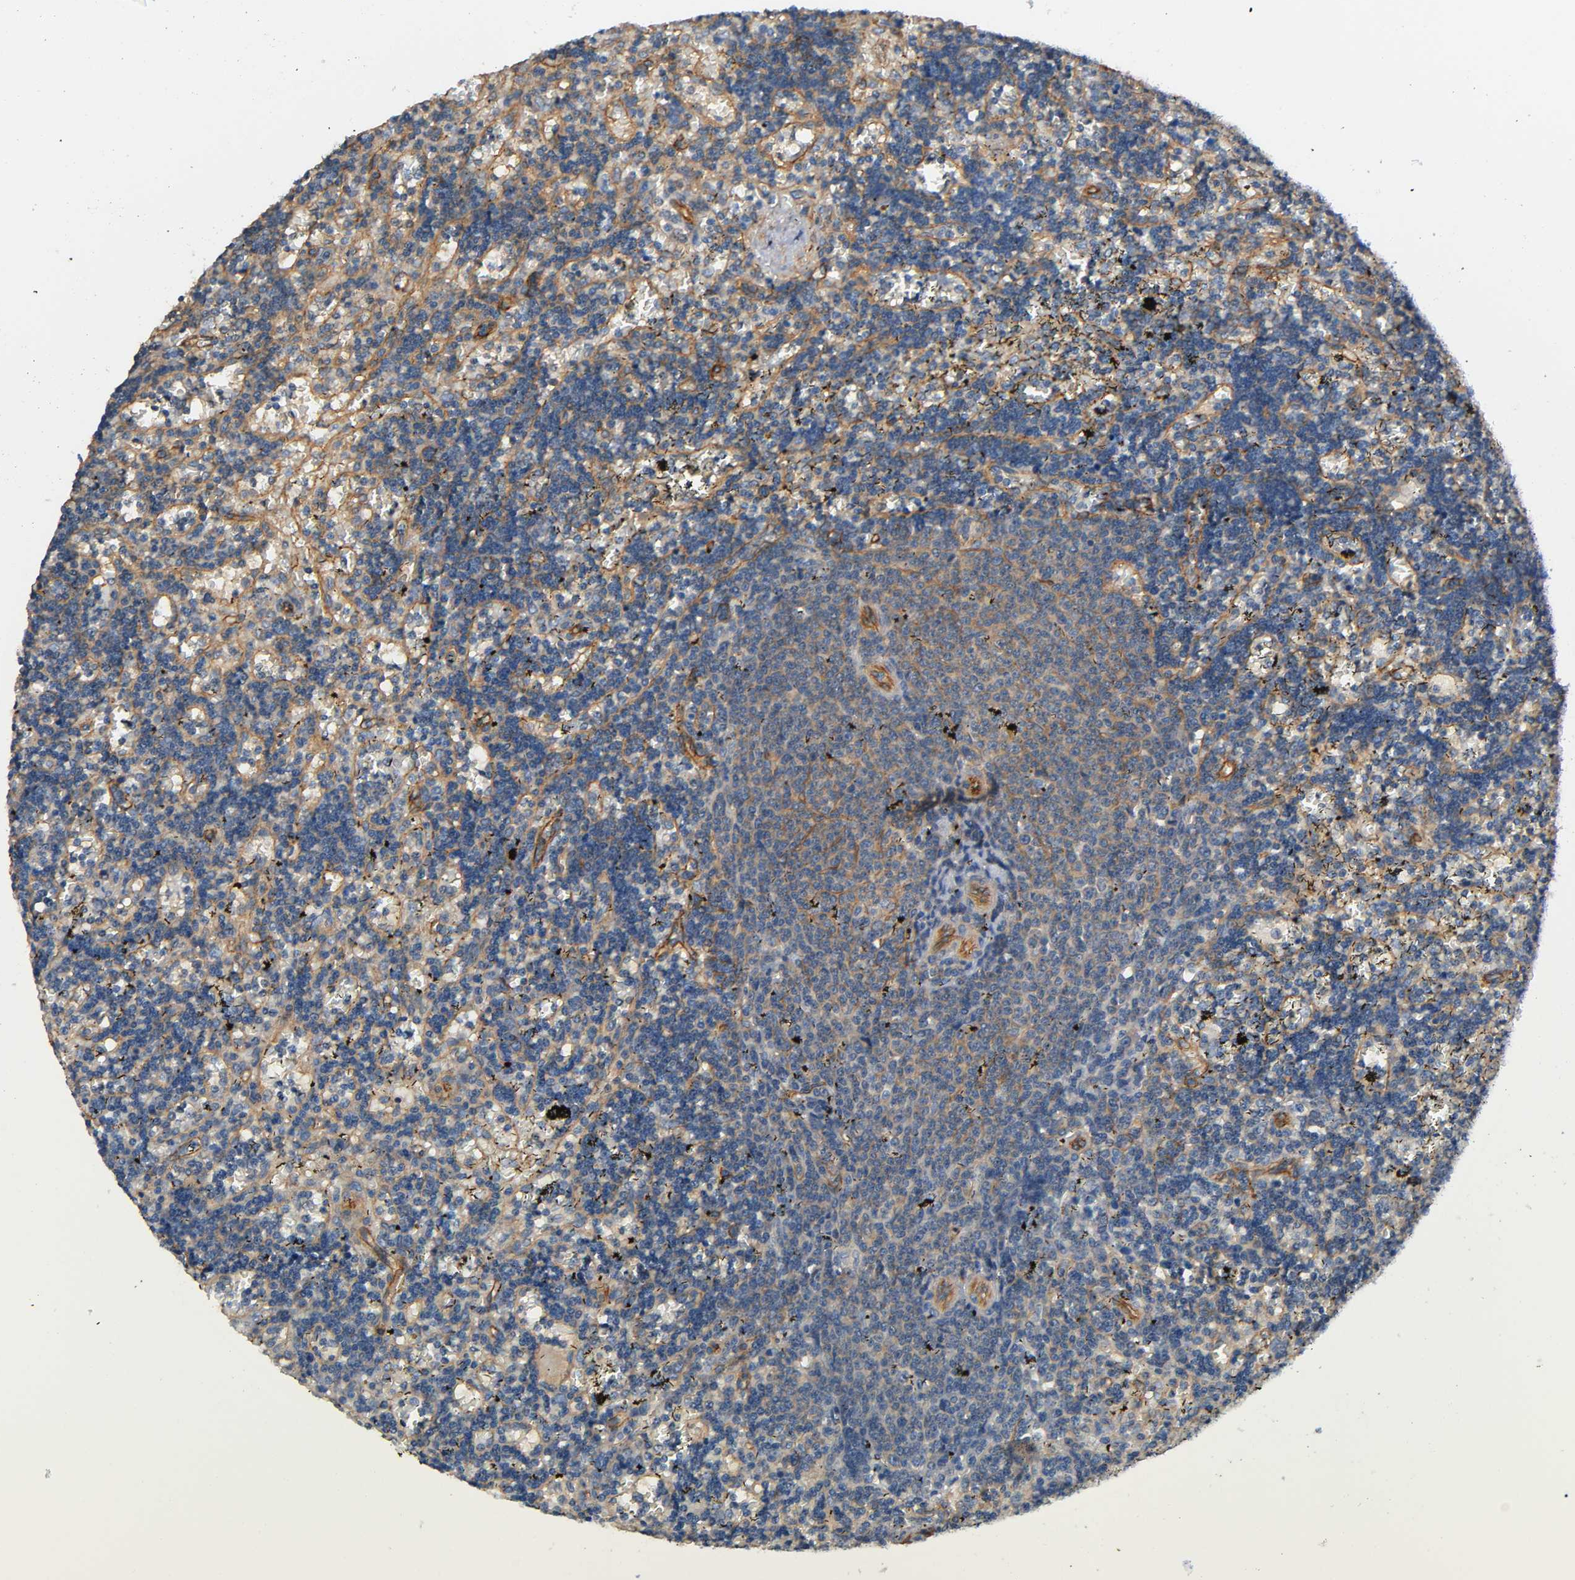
{"staining": {"intensity": "weak", "quantity": "25%-75%", "location": "cytoplasmic/membranous"}, "tissue": "lymphoma", "cell_type": "Tumor cells", "image_type": "cancer", "snomed": [{"axis": "morphology", "description": "Malignant lymphoma, non-Hodgkin's type, Low grade"}, {"axis": "topography", "description": "Spleen"}], "caption": "A brown stain shows weak cytoplasmic/membranous staining of a protein in low-grade malignant lymphoma, non-Hodgkin's type tumor cells. (Brightfield microscopy of DAB IHC at high magnification).", "gene": "MARS1", "patient": {"sex": "male", "age": 60}}